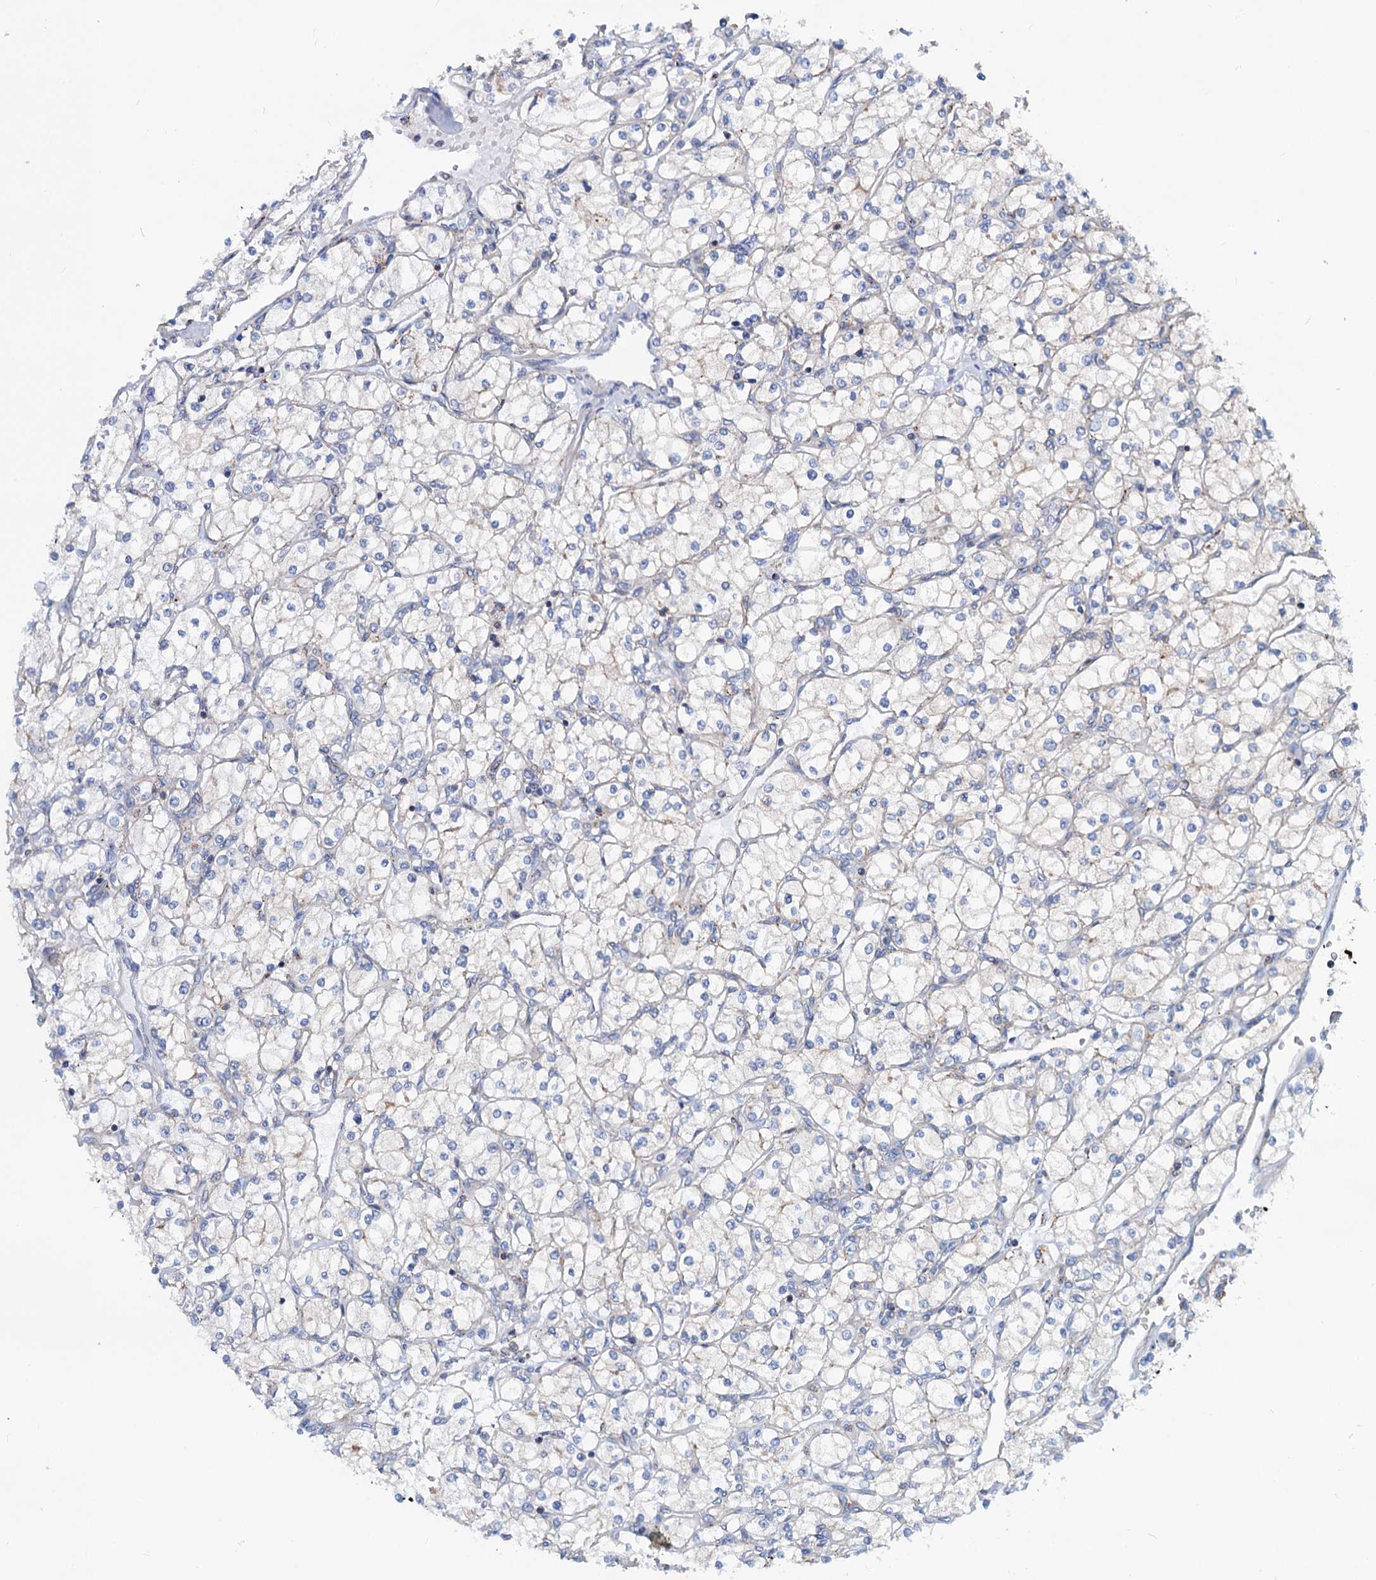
{"staining": {"intensity": "negative", "quantity": "none", "location": "none"}, "tissue": "renal cancer", "cell_type": "Tumor cells", "image_type": "cancer", "snomed": [{"axis": "morphology", "description": "Adenocarcinoma, NOS"}, {"axis": "topography", "description": "Kidney"}], "caption": "This is an immunohistochemistry (IHC) micrograph of renal cancer (adenocarcinoma). There is no positivity in tumor cells.", "gene": "PSEN1", "patient": {"sex": "male", "age": 80}}